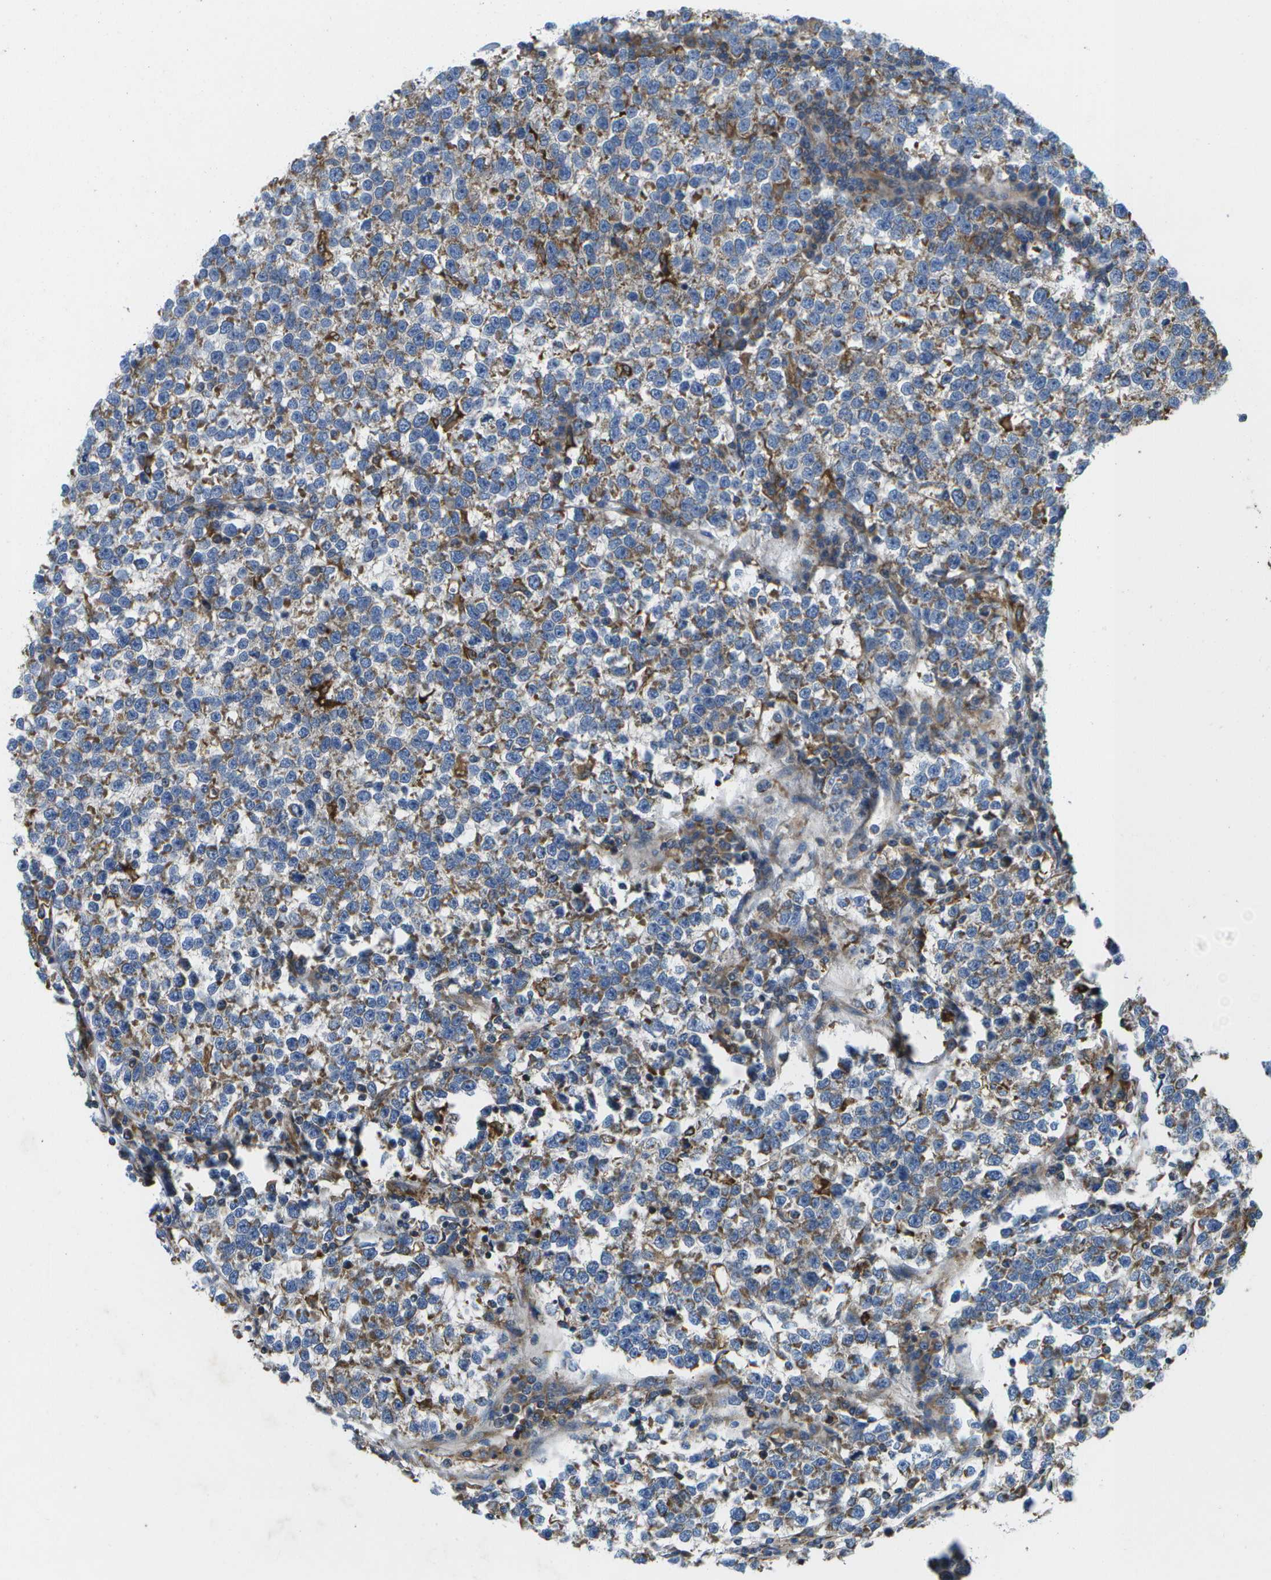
{"staining": {"intensity": "moderate", "quantity": ">75%", "location": "cytoplasmic/membranous"}, "tissue": "testis cancer", "cell_type": "Tumor cells", "image_type": "cancer", "snomed": [{"axis": "morphology", "description": "Normal tissue, NOS"}, {"axis": "morphology", "description": "Seminoma, NOS"}, {"axis": "topography", "description": "Testis"}], "caption": "This micrograph reveals IHC staining of human testis seminoma, with medium moderate cytoplasmic/membranous expression in about >75% of tumor cells.", "gene": "GDF5", "patient": {"sex": "male", "age": 43}}